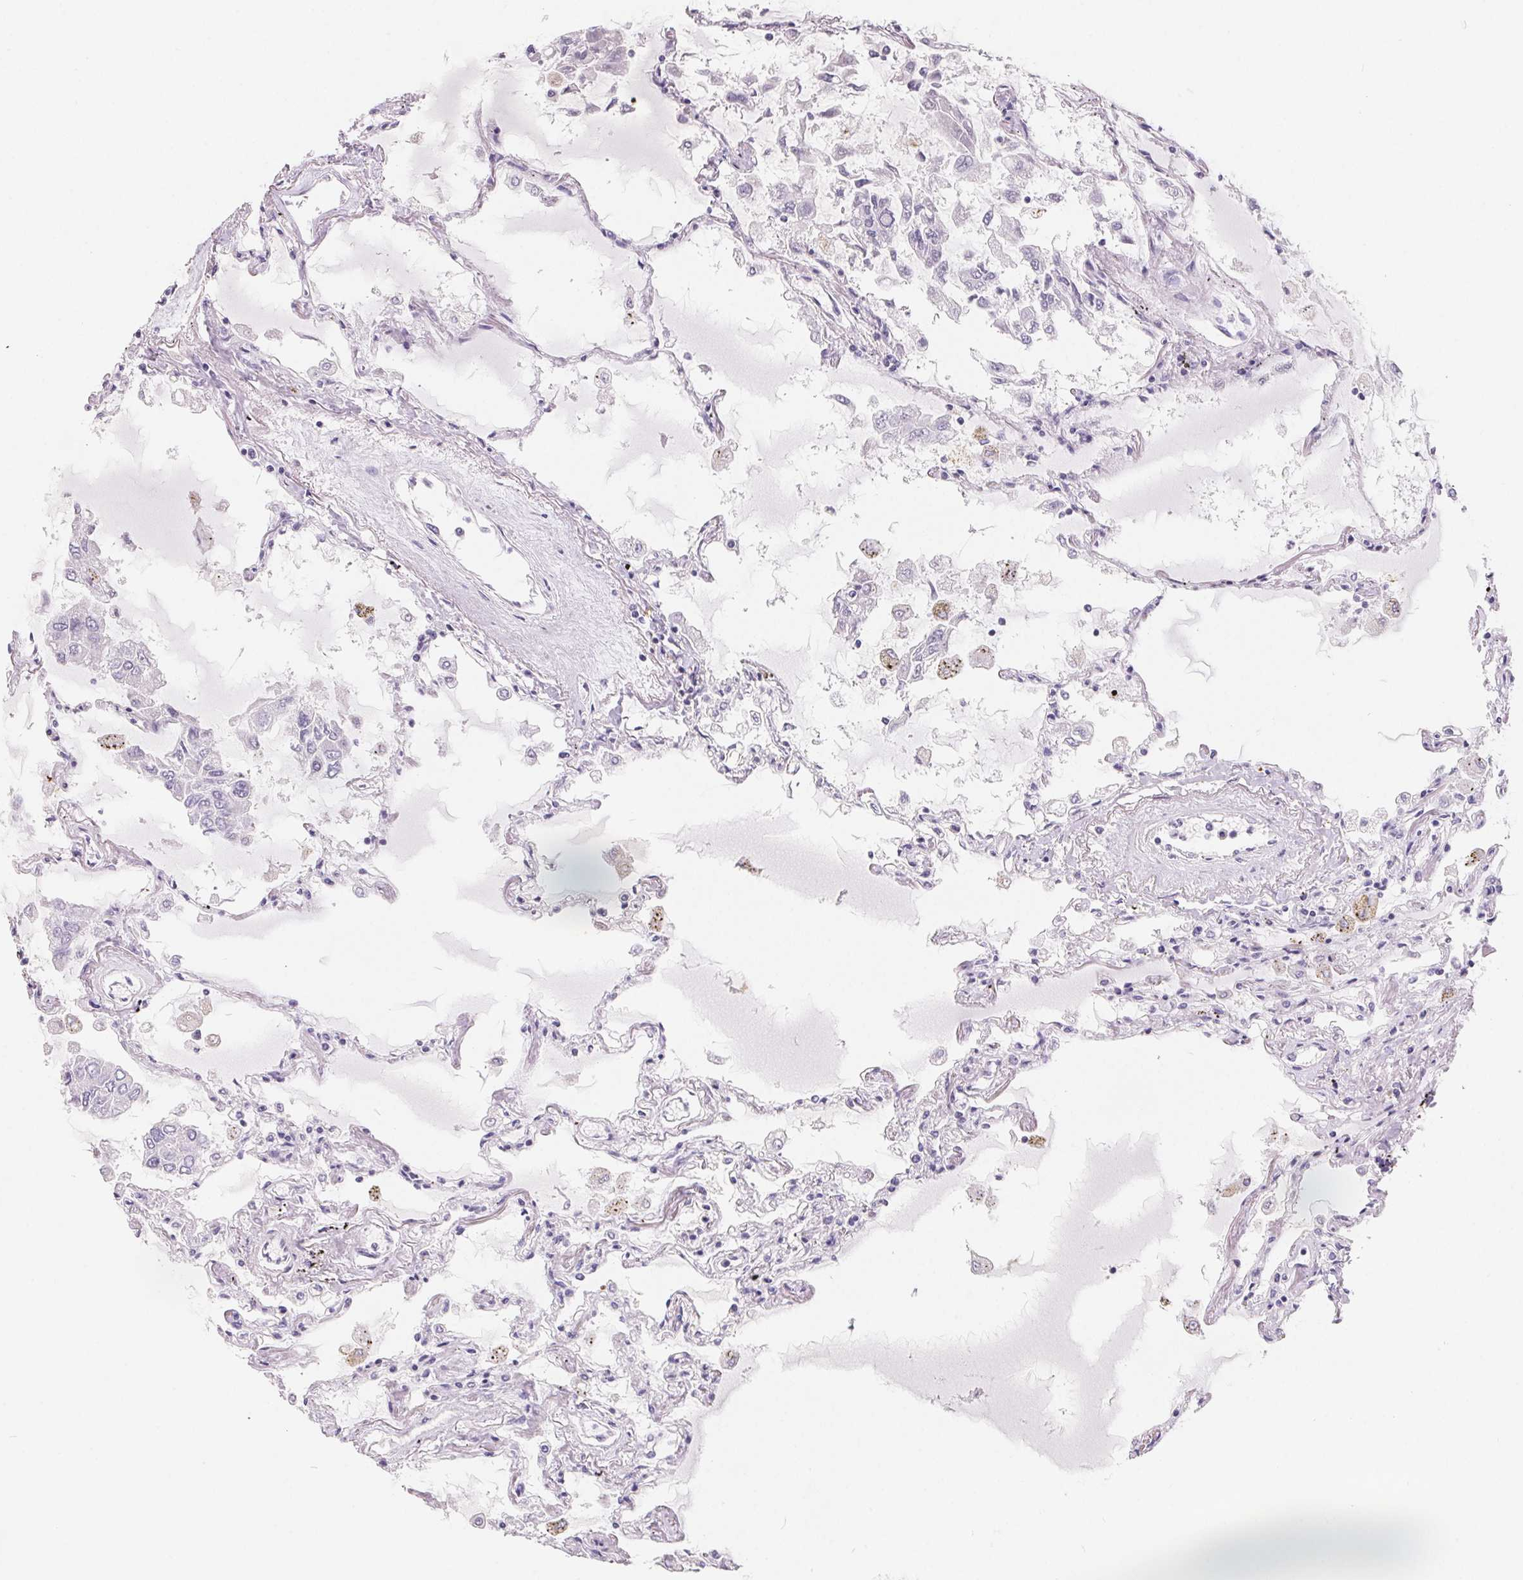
{"staining": {"intensity": "negative", "quantity": "none", "location": "none"}, "tissue": "lung", "cell_type": "Alveolar cells", "image_type": "normal", "snomed": [{"axis": "morphology", "description": "Normal tissue, NOS"}, {"axis": "morphology", "description": "Adenocarcinoma, NOS"}, {"axis": "topography", "description": "Cartilage tissue"}, {"axis": "topography", "description": "Lung"}], "caption": "This is a histopathology image of IHC staining of normal lung, which shows no expression in alveolar cells.", "gene": "FDX1", "patient": {"sex": "female", "age": 67}}